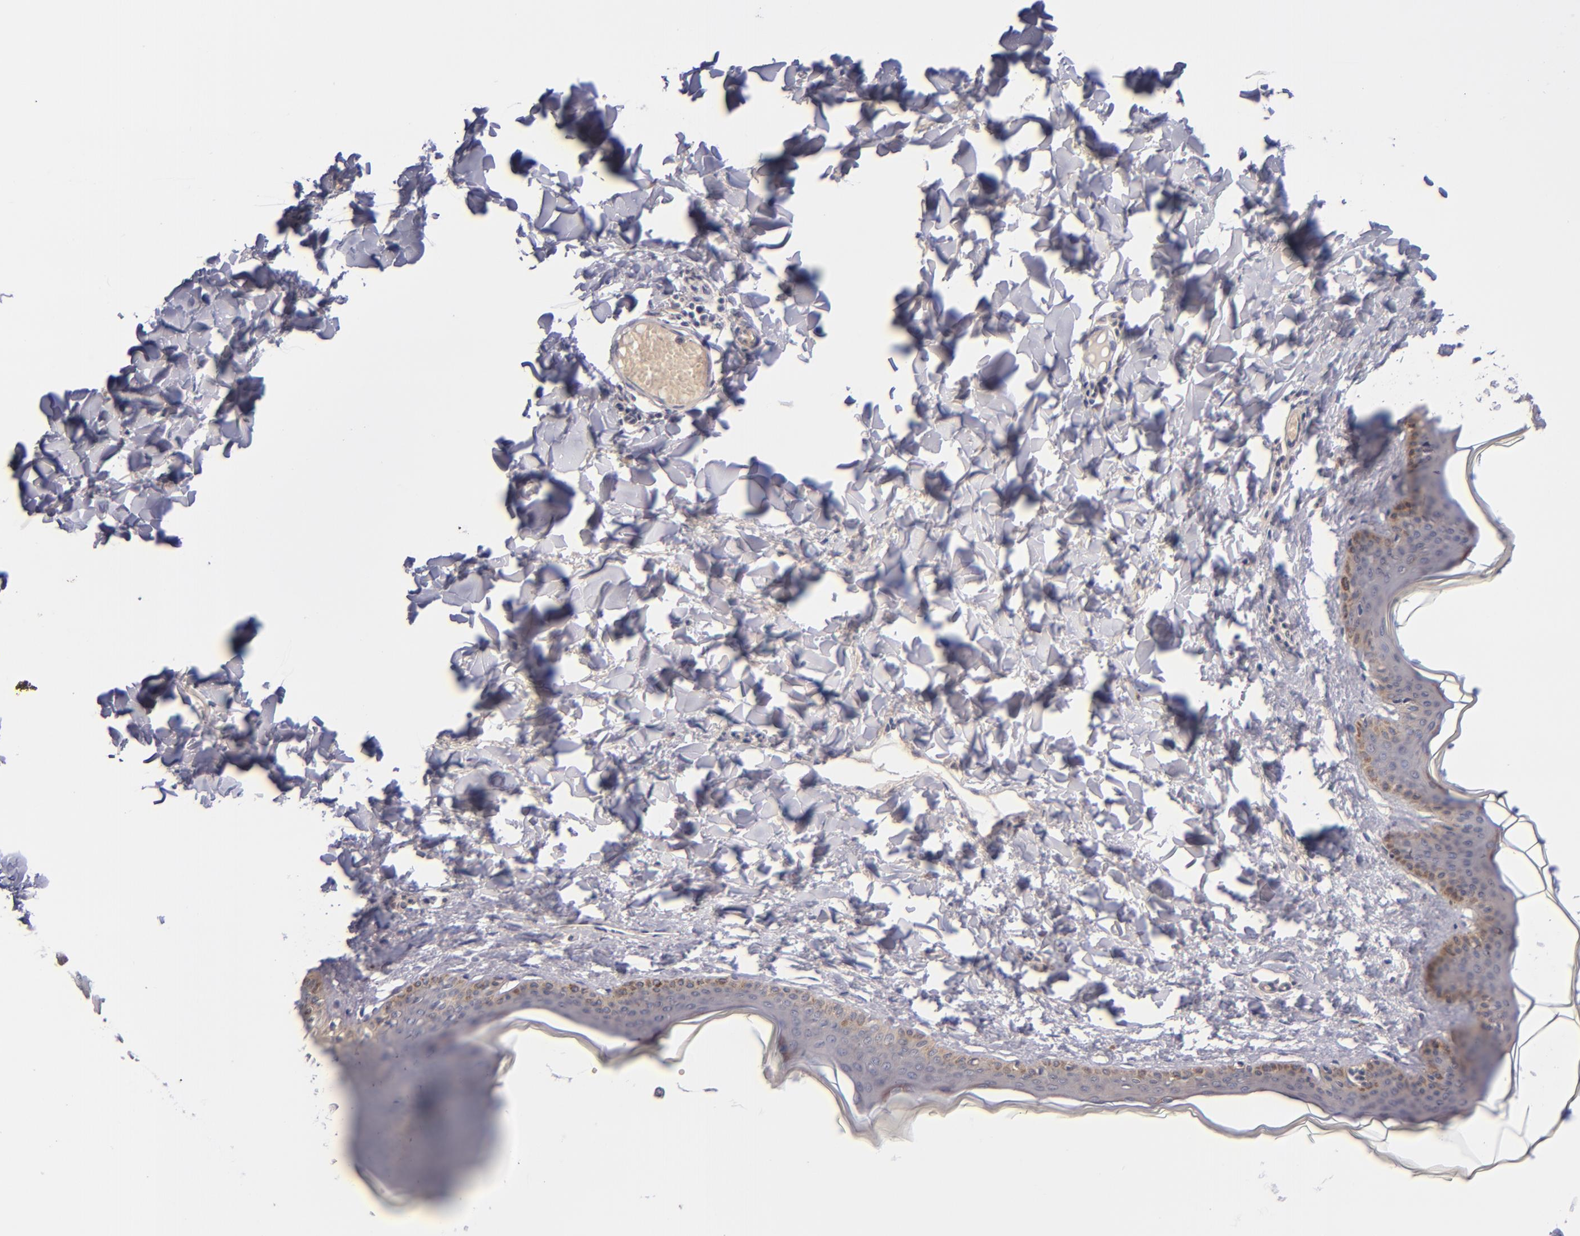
{"staining": {"intensity": "negative", "quantity": "none", "location": "none"}, "tissue": "skin", "cell_type": "Fibroblasts", "image_type": "normal", "snomed": [{"axis": "morphology", "description": "Normal tissue, NOS"}, {"axis": "topography", "description": "Skin"}], "caption": "High magnification brightfield microscopy of benign skin stained with DAB (brown) and counterstained with hematoxylin (blue): fibroblasts show no significant positivity. (DAB IHC, high magnification).", "gene": "TSC2", "patient": {"sex": "female", "age": 17}}